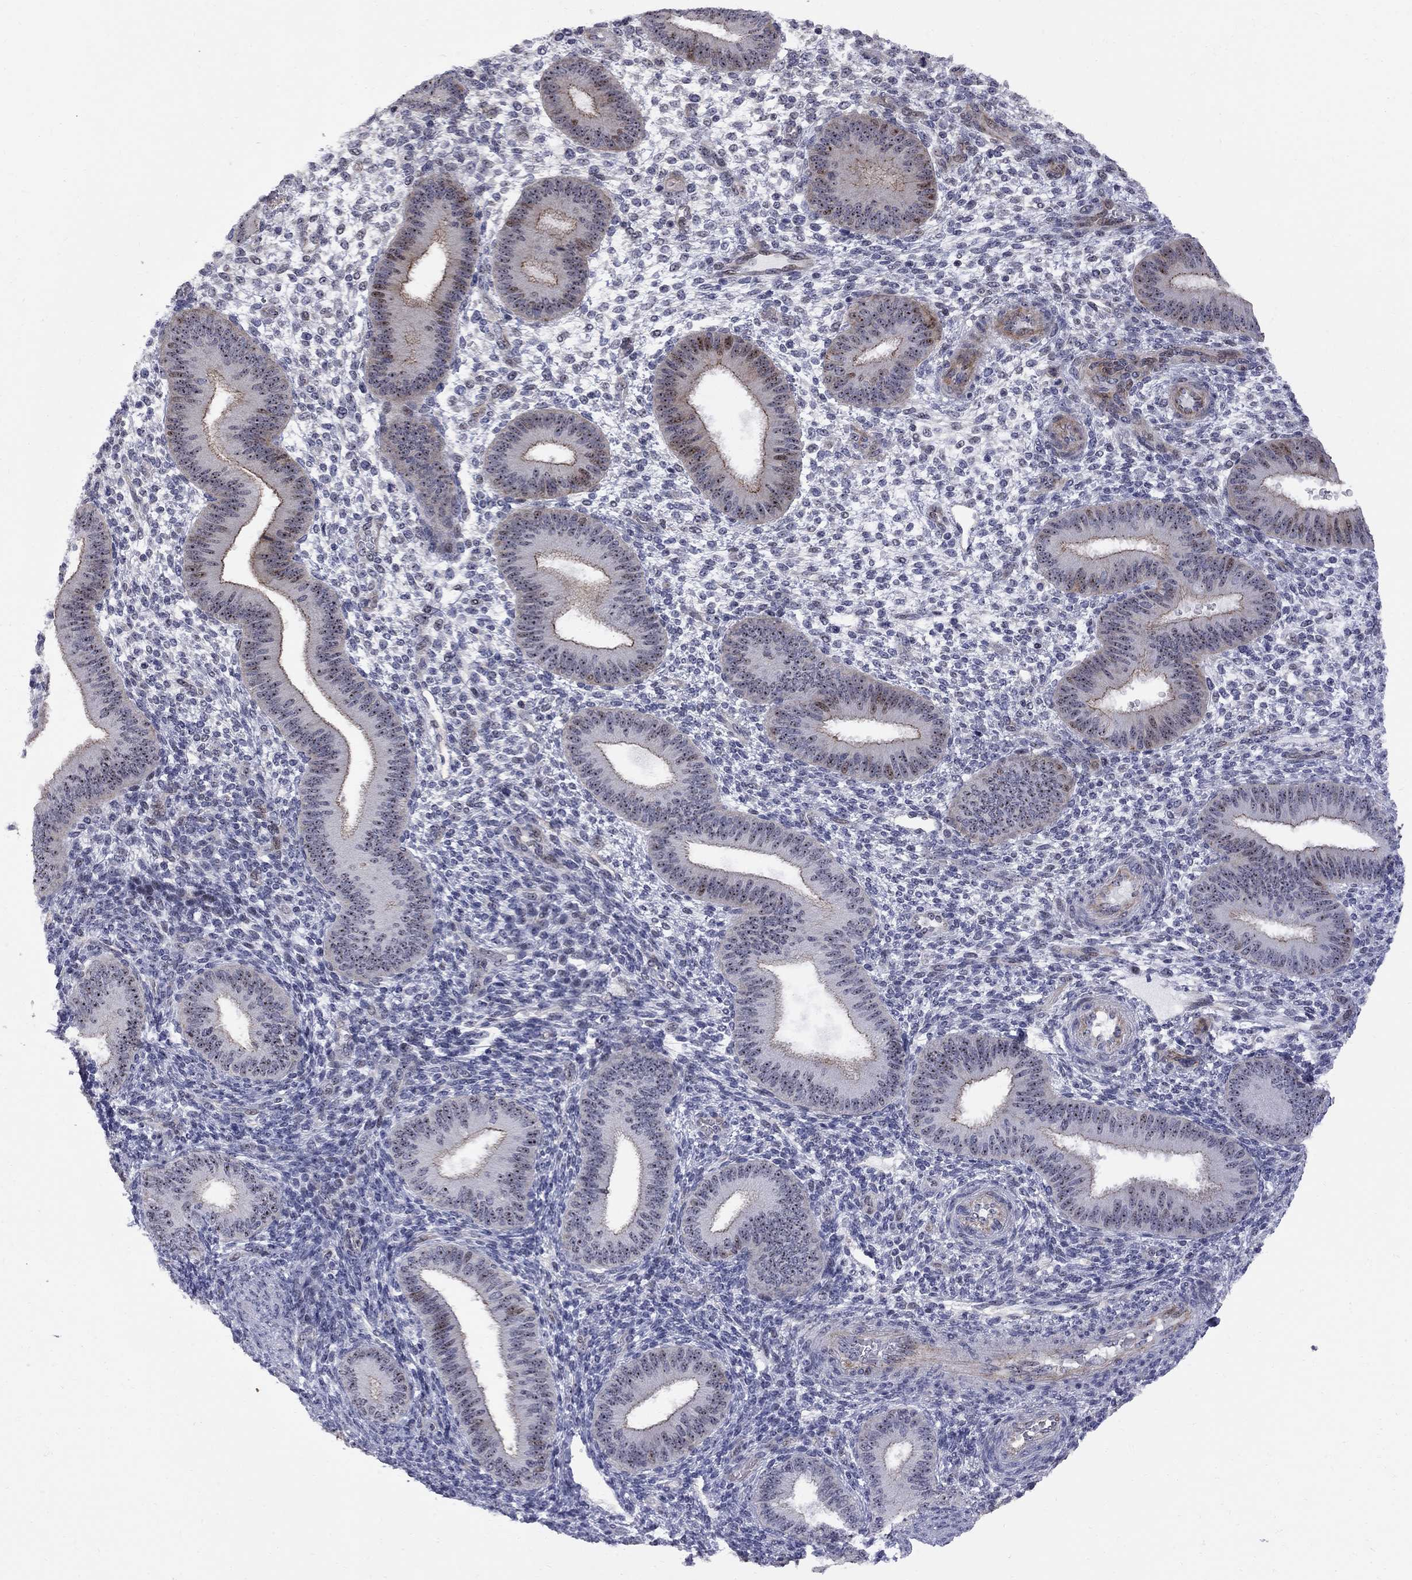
{"staining": {"intensity": "negative", "quantity": "none", "location": "none"}, "tissue": "endometrium", "cell_type": "Cells in endometrial stroma", "image_type": "normal", "snomed": [{"axis": "morphology", "description": "Normal tissue, NOS"}, {"axis": "topography", "description": "Endometrium"}], "caption": "An image of endometrium stained for a protein exhibits no brown staining in cells in endometrial stroma.", "gene": "DHX33", "patient": {"sex": "female", "age": 39}}